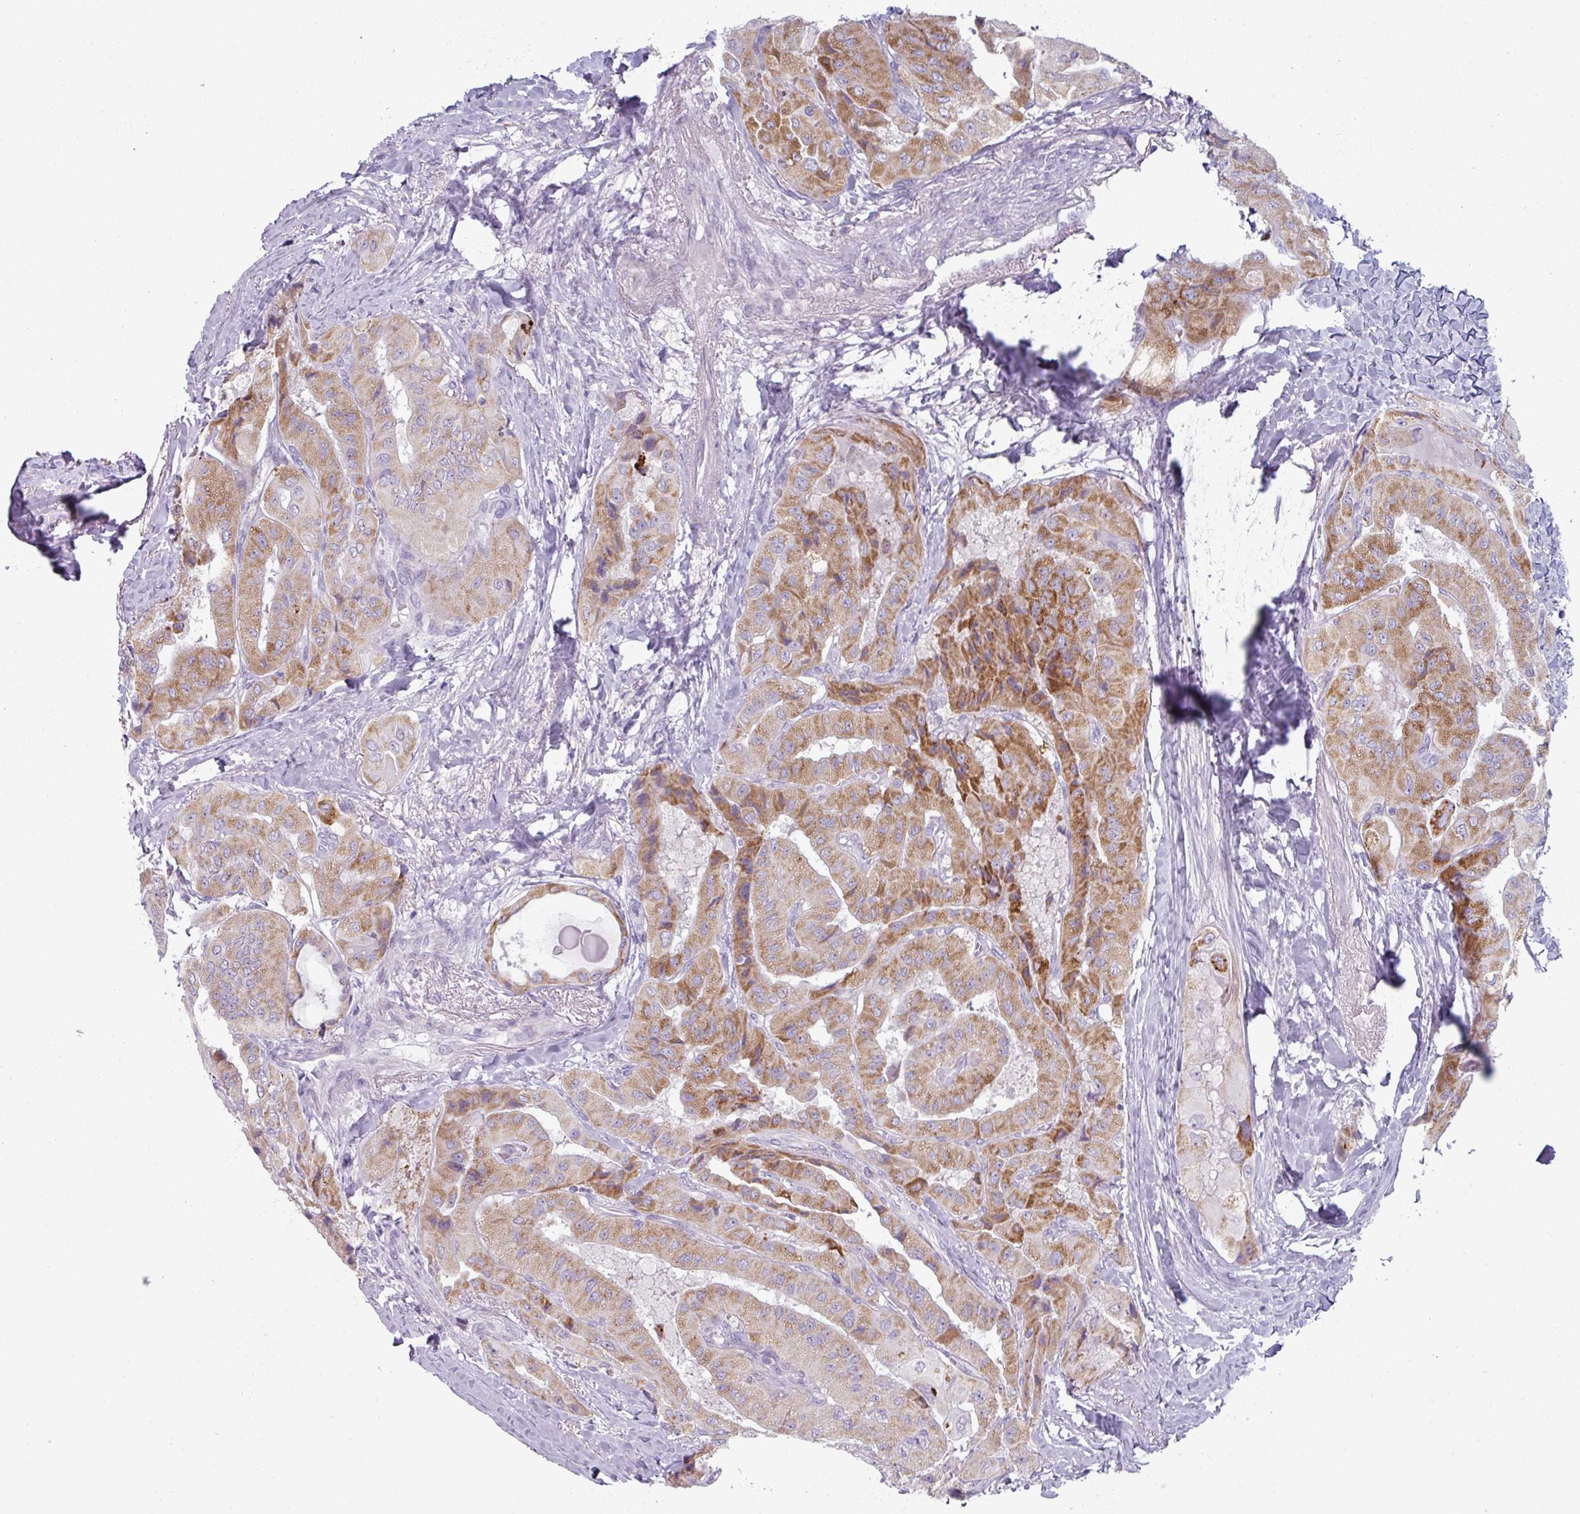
{"staining": {"intensity": "moderate", "quantity": ">75%", "location": "cytoplasmic/membranous"}, "tissue": "thyroid cancer", "cell_type": "Tumor cells", "image_type": "cancer", "snomed": [{"axis": "morphology", "description": "Normal tissue, NOS"}, {"axis": "morphology", "description": "Papillary adenocarcinoma, NOS"}, {"axis": "topography", "description": "Thyroid gland"}], "caption": "Immunohistochemistry image of neoplastic tissue: papillary adenocarcinoma (thyroid) stained using IHC shows medium levels of moderate protein expression localized specifically in the cytoplasmic/membranous of tumor cells, appearing as a cytoplasmic/membranous brown color.", "gene": "ZNF615", "patient": {"sex": "female", "age": 59}}